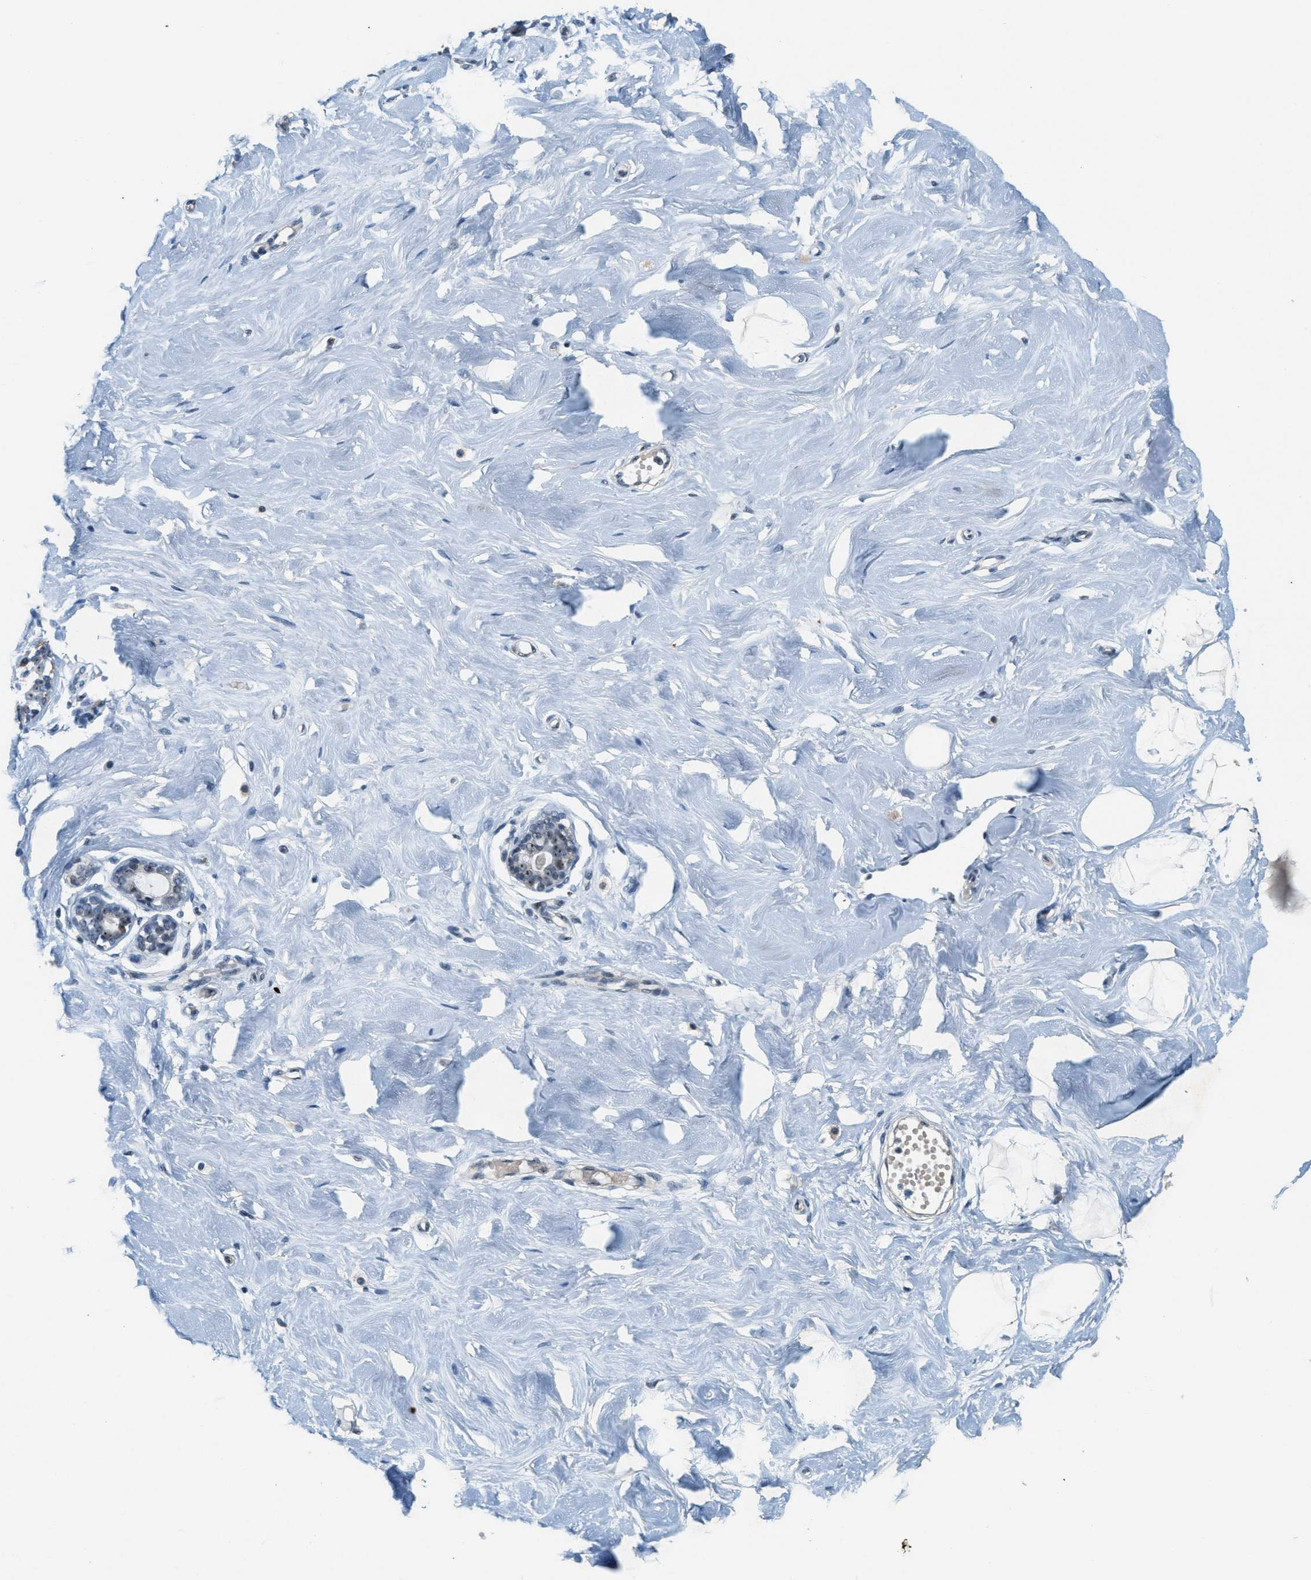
{"staining": {"intensity": "negative", "quantity": "none", "location": "none"}, "tissue": "breast", "cell_type": "Adipocytes", "image_type": "normal", "snomed": [{"axis": "morphology", "description": "Normal tissue, NOS"}, {"axis": "topography", "description": "Breast"}], "caption": "This is a photomicrograph of immunohistochemistry (IHC) staining of unremarkable breast, which shows no expression in adipocytes. (DAB (3,3'-diaminobenzidine) immunohistochemistry (IHC), high magnification).", "gene": "DDX47", "patient": {"sex": "female", "age": 23}}